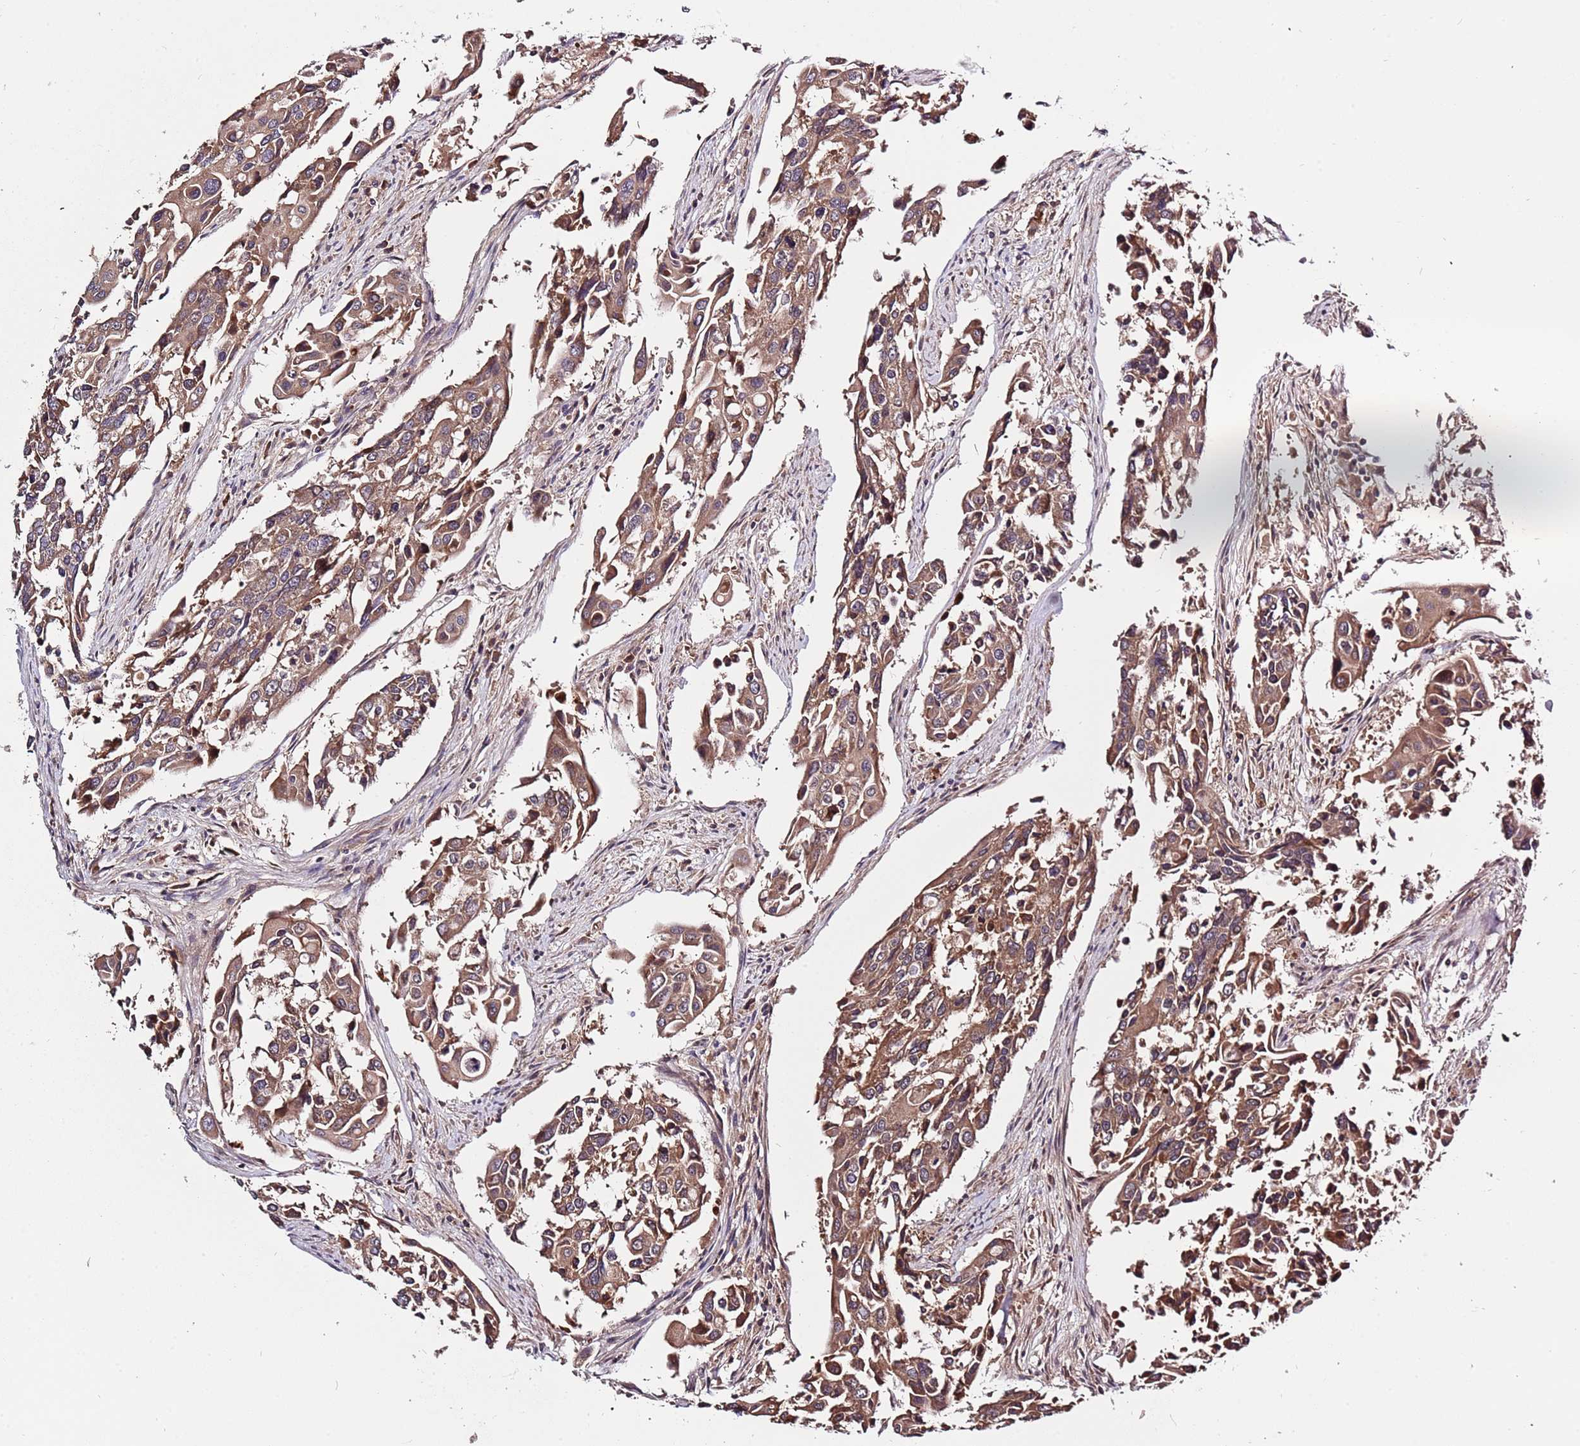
{"staining": {"intensity": "moderate", "quantity": ">75%", "location": "cytoplasmic/membranous"}, "tissue": "colorectal cancer", "cell_type": "Tumor cells", "image_type": "cancer", "snomed": [{"axis": "morphology", "description": "Adenocarcinoma, NOS"}, {"axis": "topography", "description": "Colon"}], "caption": "A high-resolution micrograph shows immunohistochemistry staining of colorectal adenocarcinoma, which displays moderate cytoplasmic/membranous positivity in approximately >75% of tumor cells.", "gene": "USP32", "patient": {"sex": "male", "age": 77}}